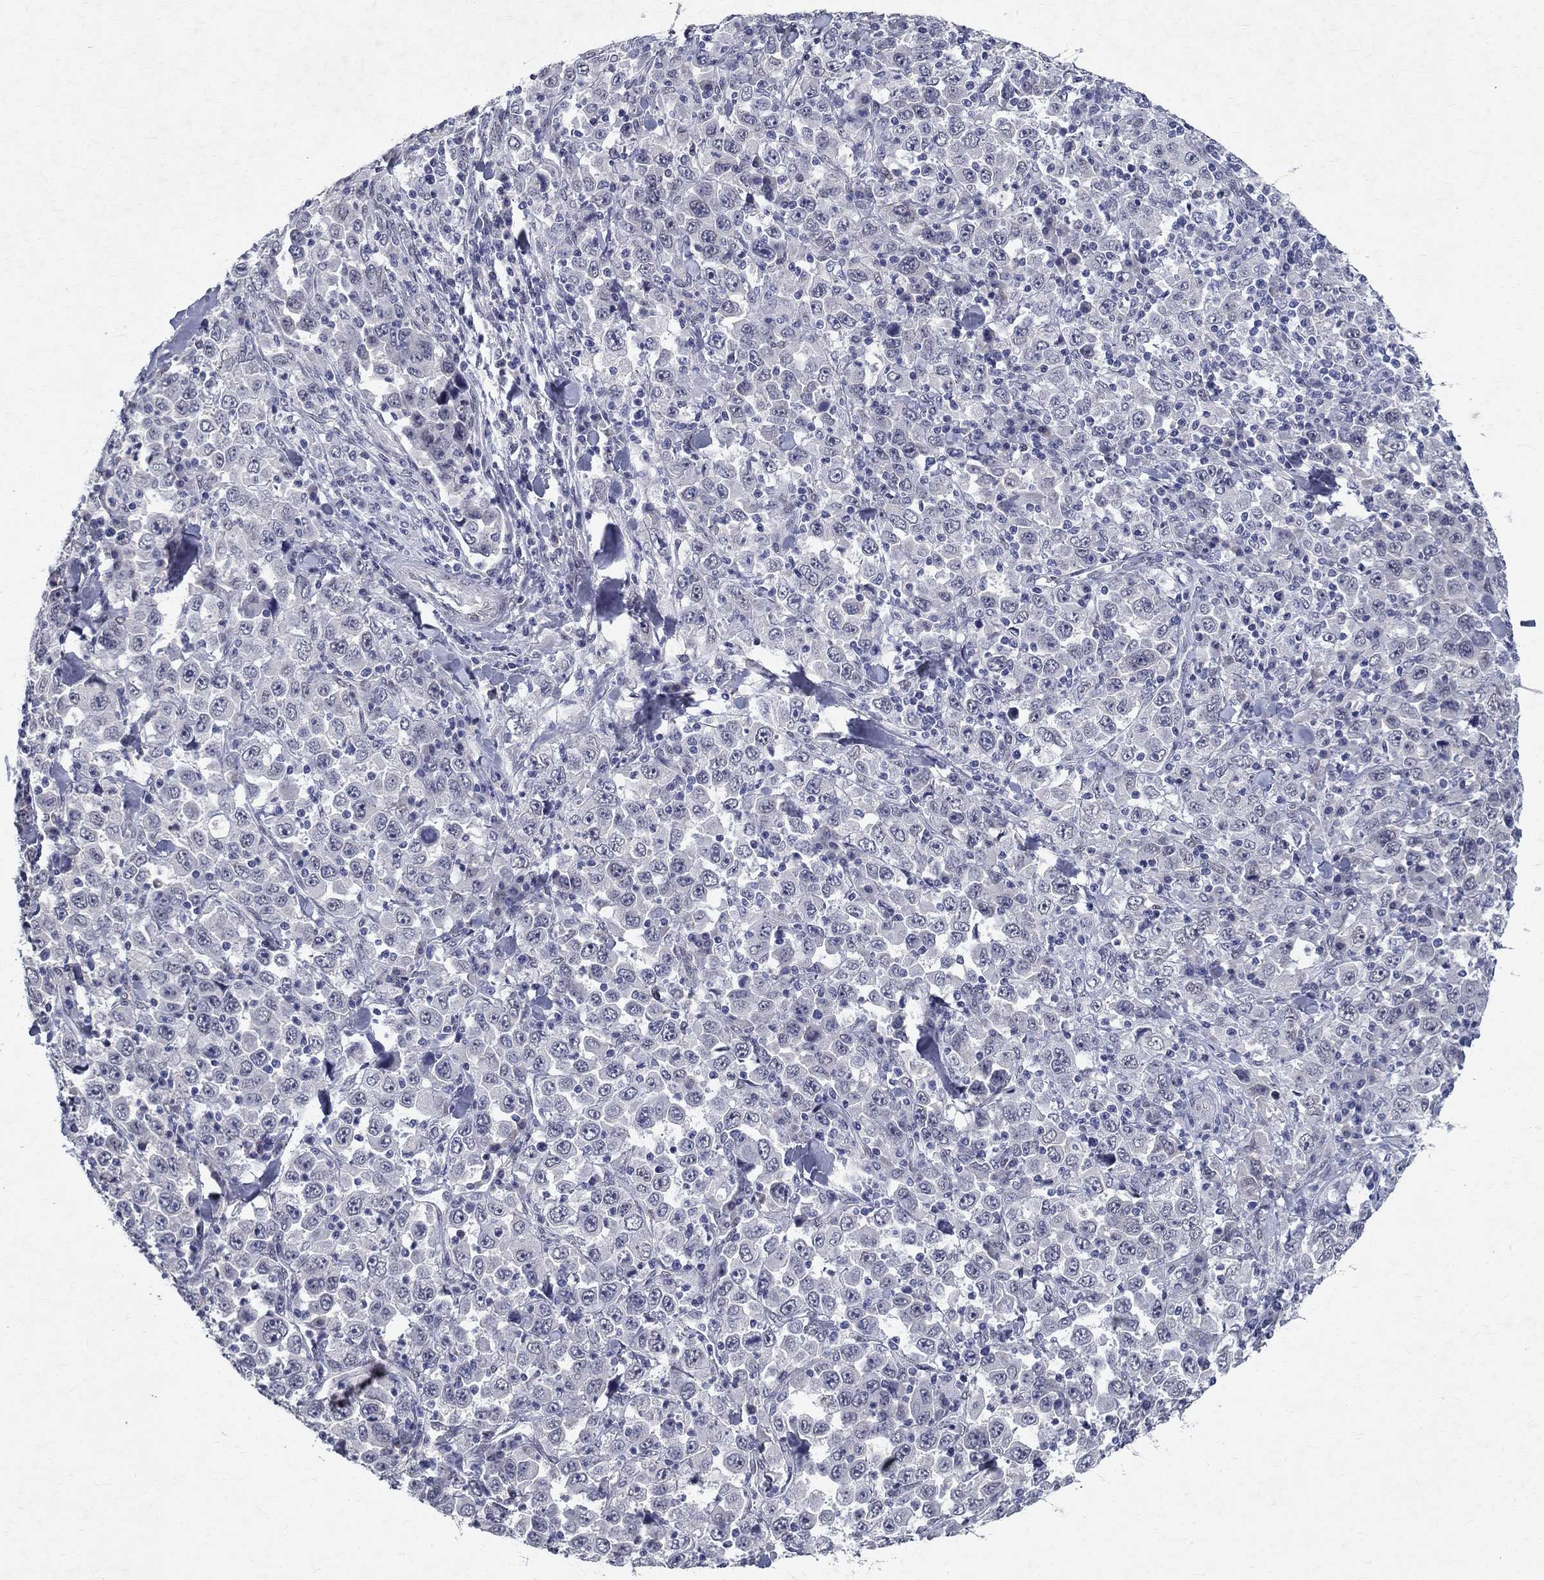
{"staining": {"intensity": "negative", "quantity": "none", "location": "none"}, "tissue": "stomach cancer", "cell_type": "Tumor cells", "image_type": "cancer", "snomed": [{"axis": "morphology", "description": "Normal tissue, NOS"}, {"axis": "morphology", "description": "Adenocarcinoma, NOS"}, {"axis": "topography", "description": "Stomach, upper"}, {"axis": "topography", "description": "Stomach"}], "caption": "The immunohistochemistry (IHC) histopathology image has no significant staining in tumor cells of stomach cancer (adenocarcinoma) tissue.", "gene": "RBFOX1", "patient": {"sex": "male", "age": 59}}